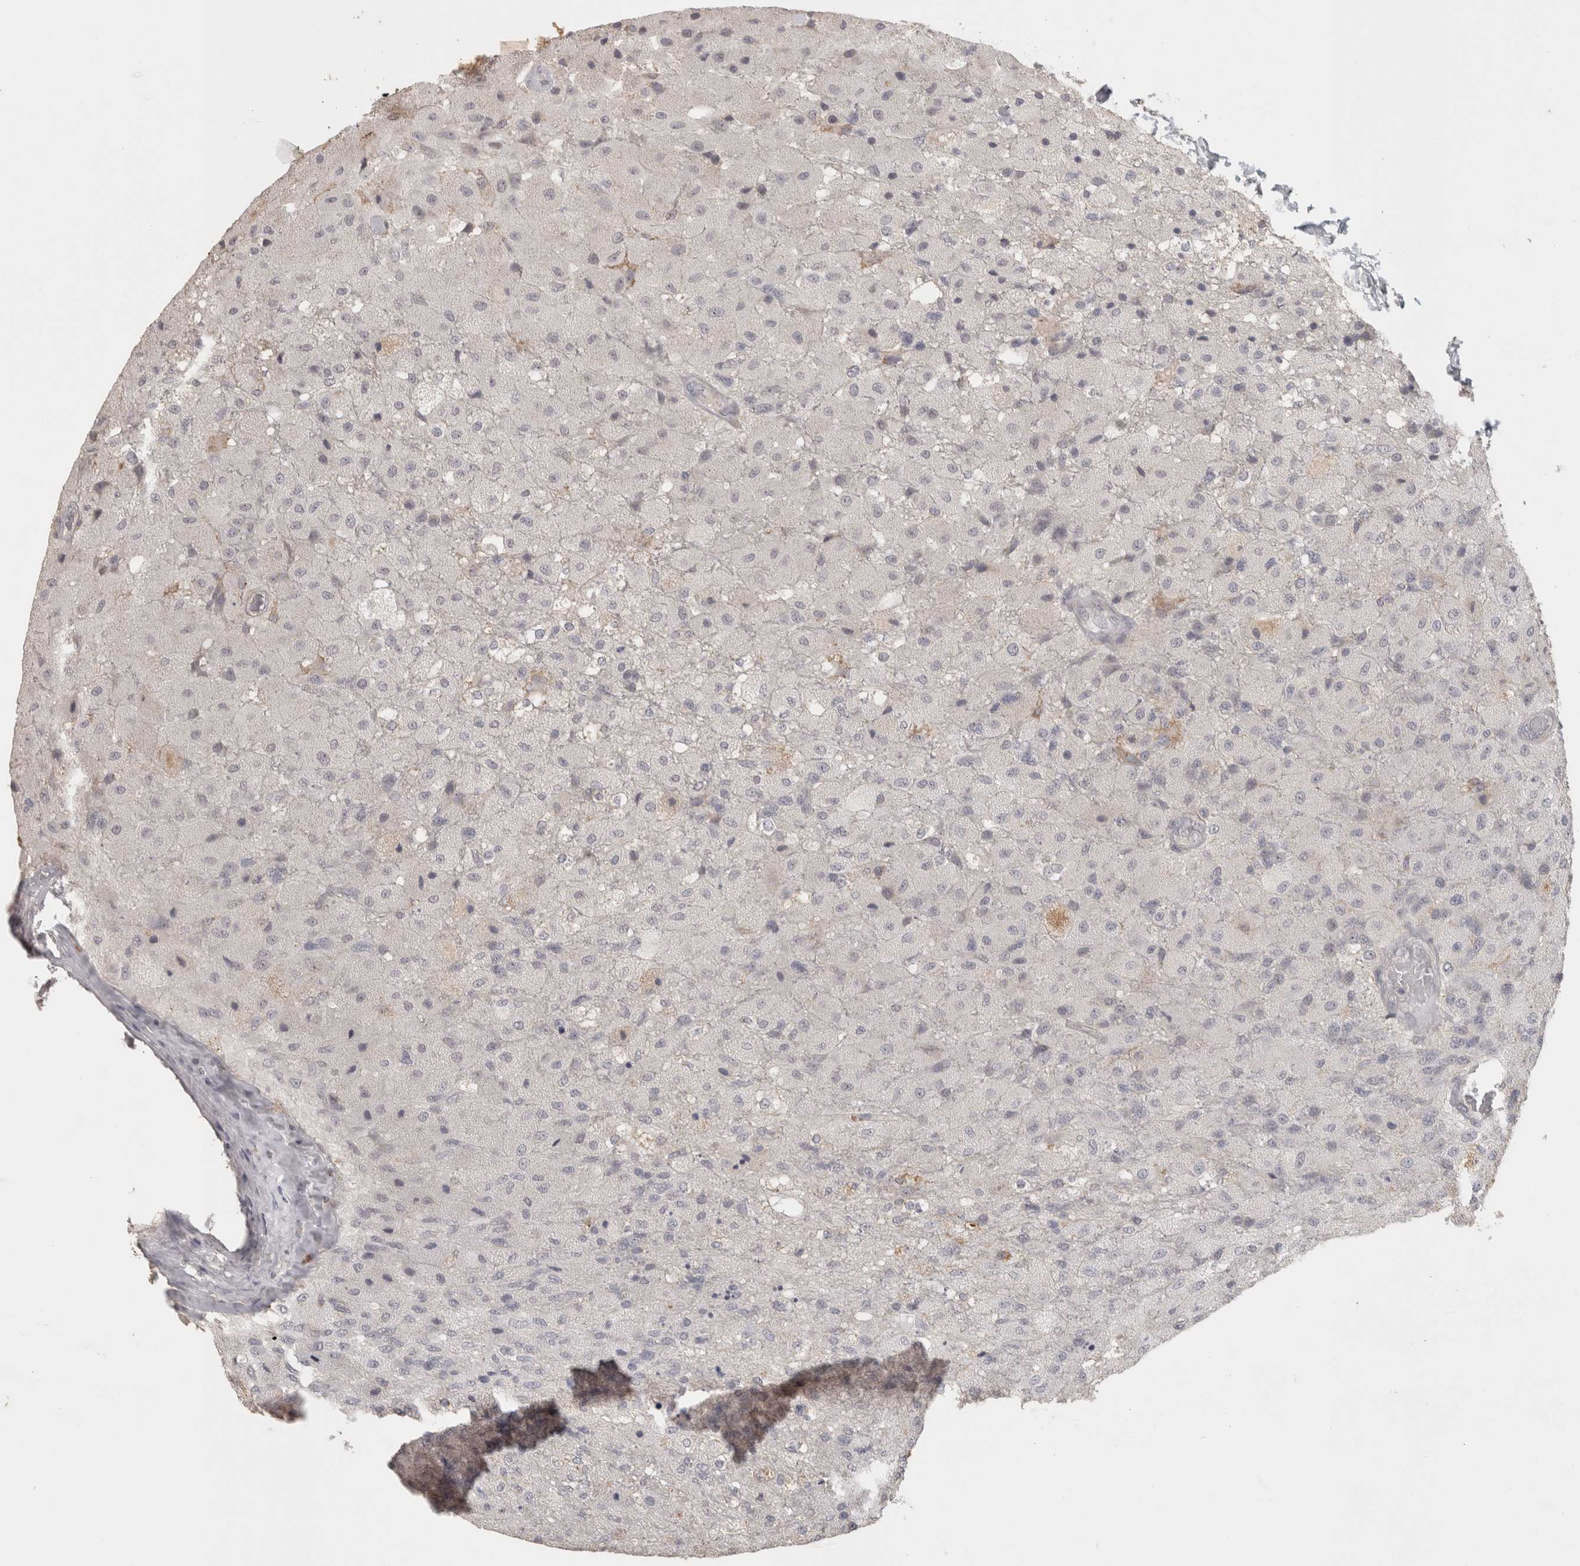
{"staining": {"intensity": "negative", "quantity": "none", "location": "none"}, "tissue": "glioma", "cell_type": "Tumor cells", "image_type": "cancer", "snomed": [{"axis": "morphology", "description": "Normal tissue, NOS"}, {"axis": "morphology", "description": "Glioma, malignant, High grade"}, {"axis": "topography", "description": "Cerebral cortex"}], "caption": "Protein analysis of glioma displays no significant positivity in tumor cells.", "gene": "HAVCR2", "patient": {"sex": "male", "age": 77}}